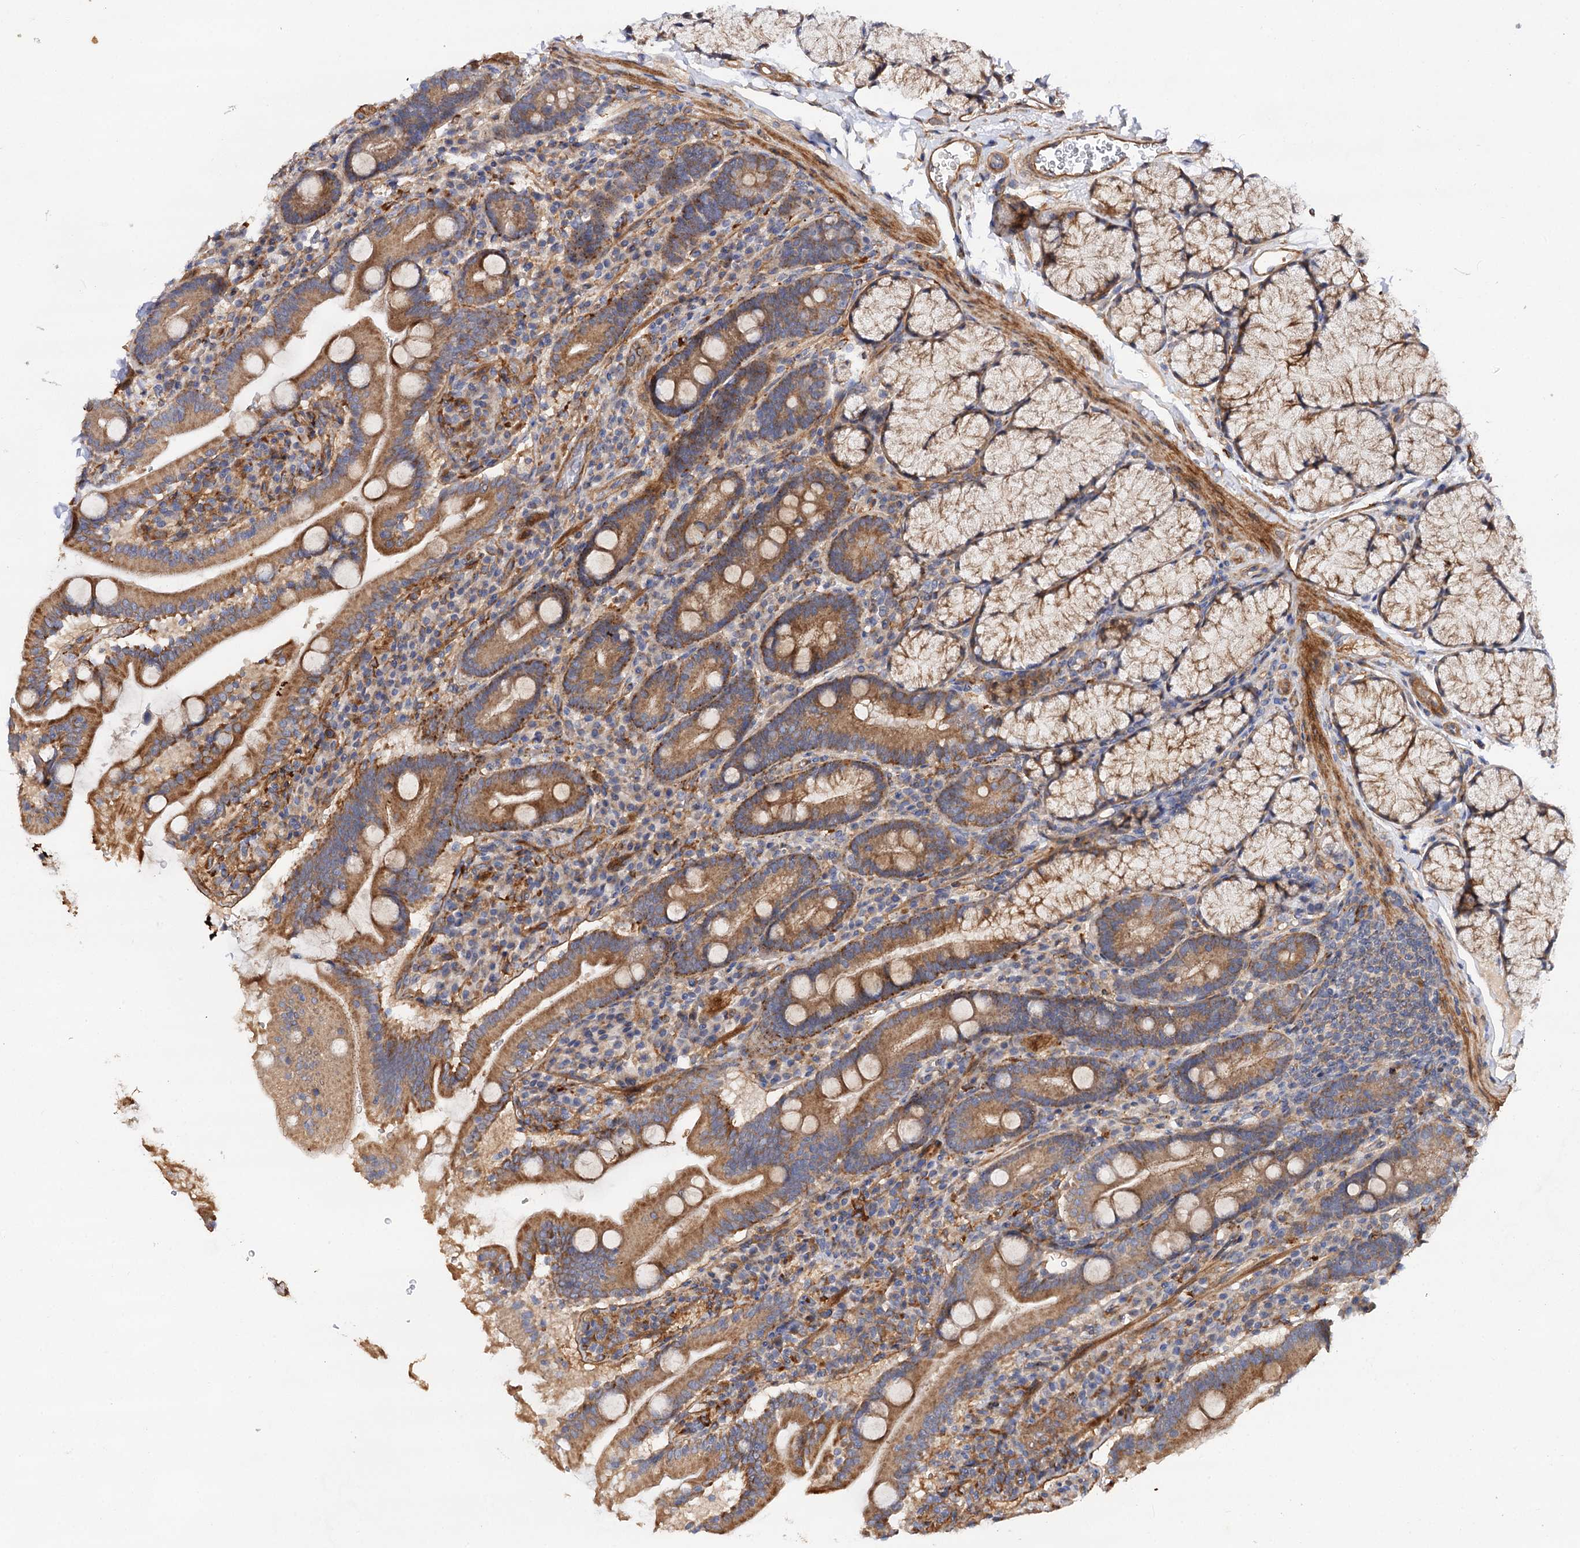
{"staining": {"intensity": "moderate", "quantity": ">75%", "location": "cytoplasmic/membranous"}, "tissue": "duodenum", "cell_type": "Glandular cells", "image_type": "normal", "snomed": [{"axis": "morphology", "description": "Normal tissue, NOS"}, {"axis": "topography", "description": "Duodenum"}], "caption": "DAB immunohistochemical staining of benign human duodenum demonstrates moderate cytoplasmic/membranous protein staining in about >75% of glandular cells. (Stains: DAB (3,3'-diaminobenzidine) in brown, nuclei in blue, Microscopy: brightfield microscopy at high magnification).", "gene": "CSAD", "patient": {"sex": "male", "age": 35}}